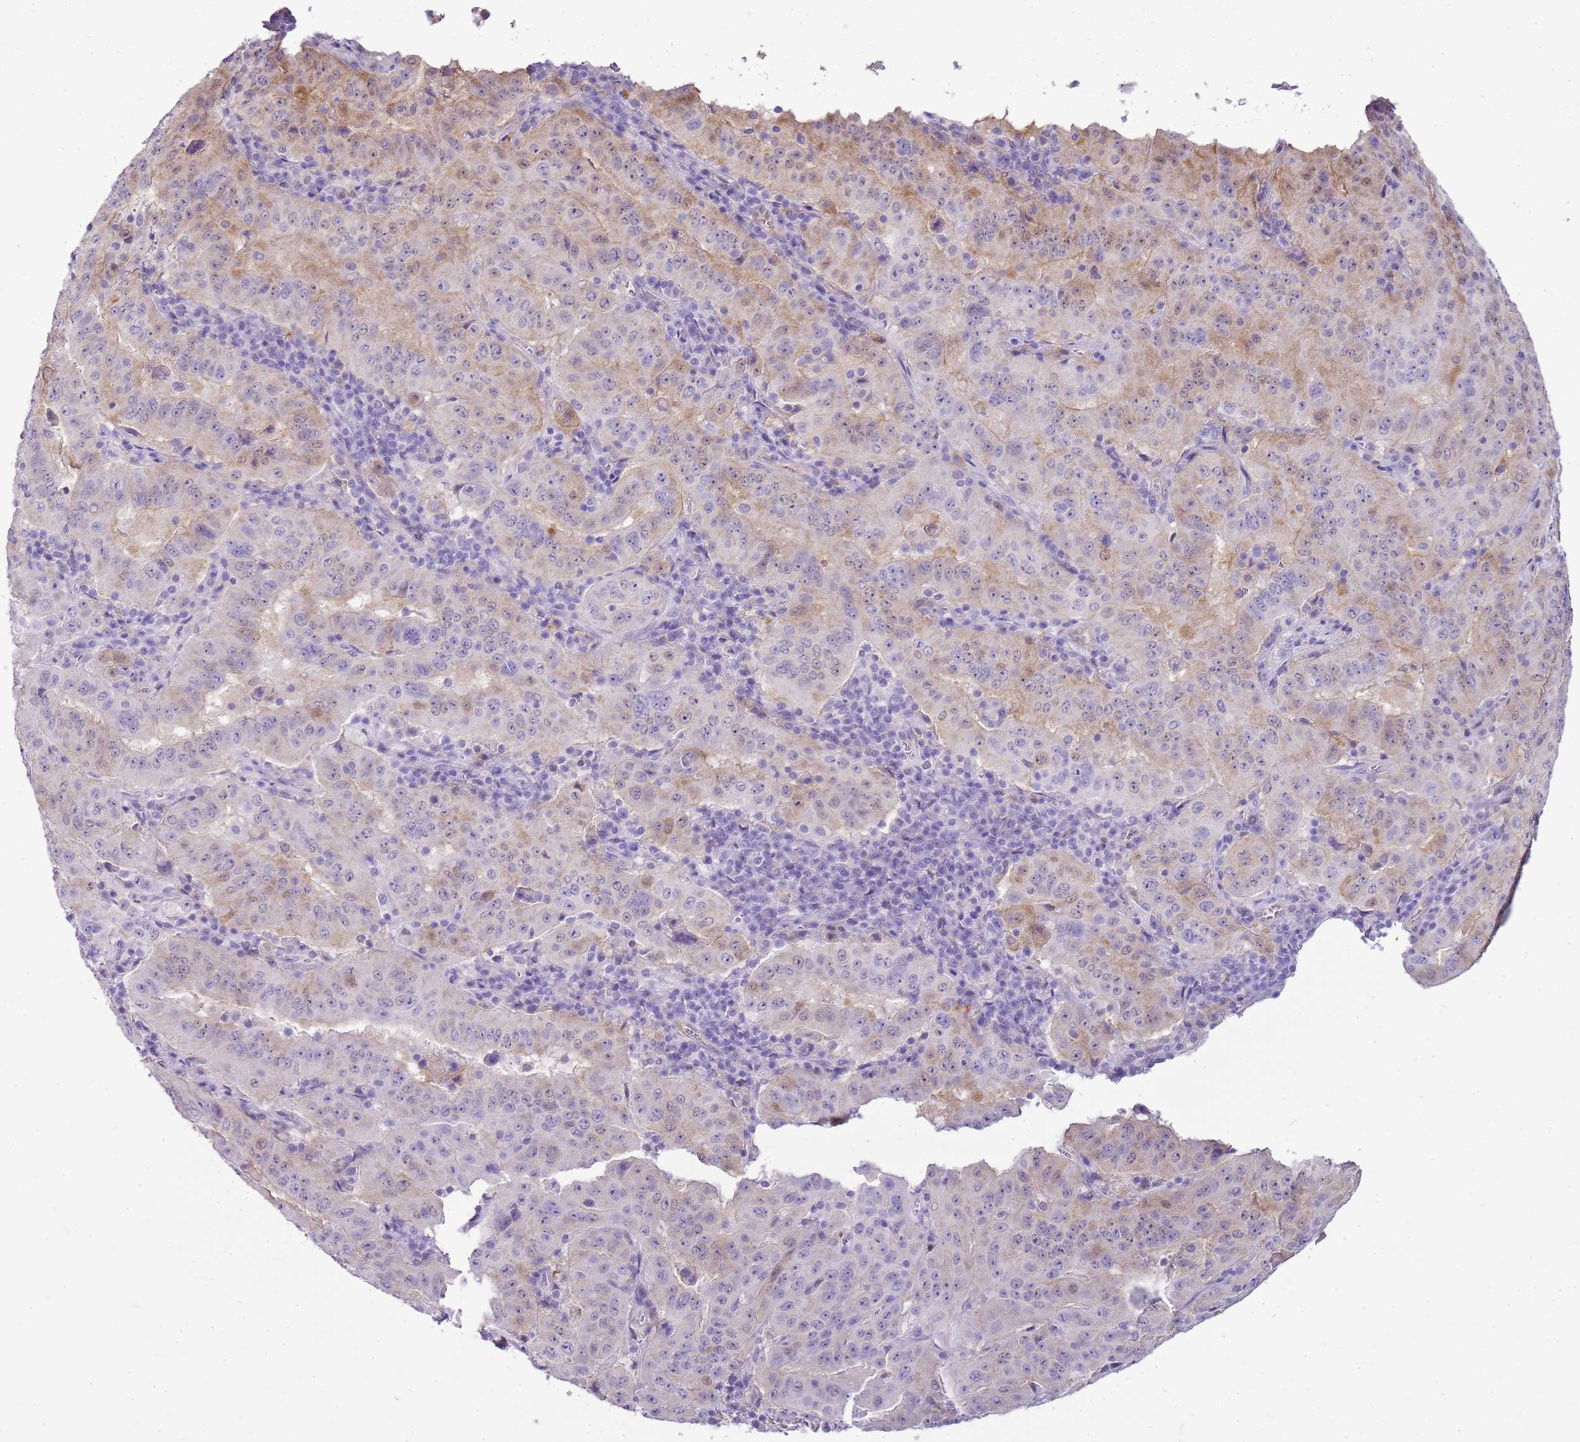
{"staining": {"intensity": "weak", "quantity": "<25%", "location": "cytoplasmic/membranous"}, "tissue": "pancreatic cancer", "cell_type": "Tumor cells", "image_type": "cancer", "snomed": [{"axis": "morphology", "description": "Adenocarcinoma, NOS"}, {"axis": "topography", "description": "Pancreas"}], "caption": "An immunohistochemistry (IHC) image of adenocarcinoma (pancreatic) is shown. There is no staining in tumor cells of adenocarcinoma (pancreatic). (Brightfield microscopy of DAB (3,3'-diaminobenzidine) IHC at high magnification).", "gene": "SULT1E1", "patient": {"sex": "male", "age": 63}}